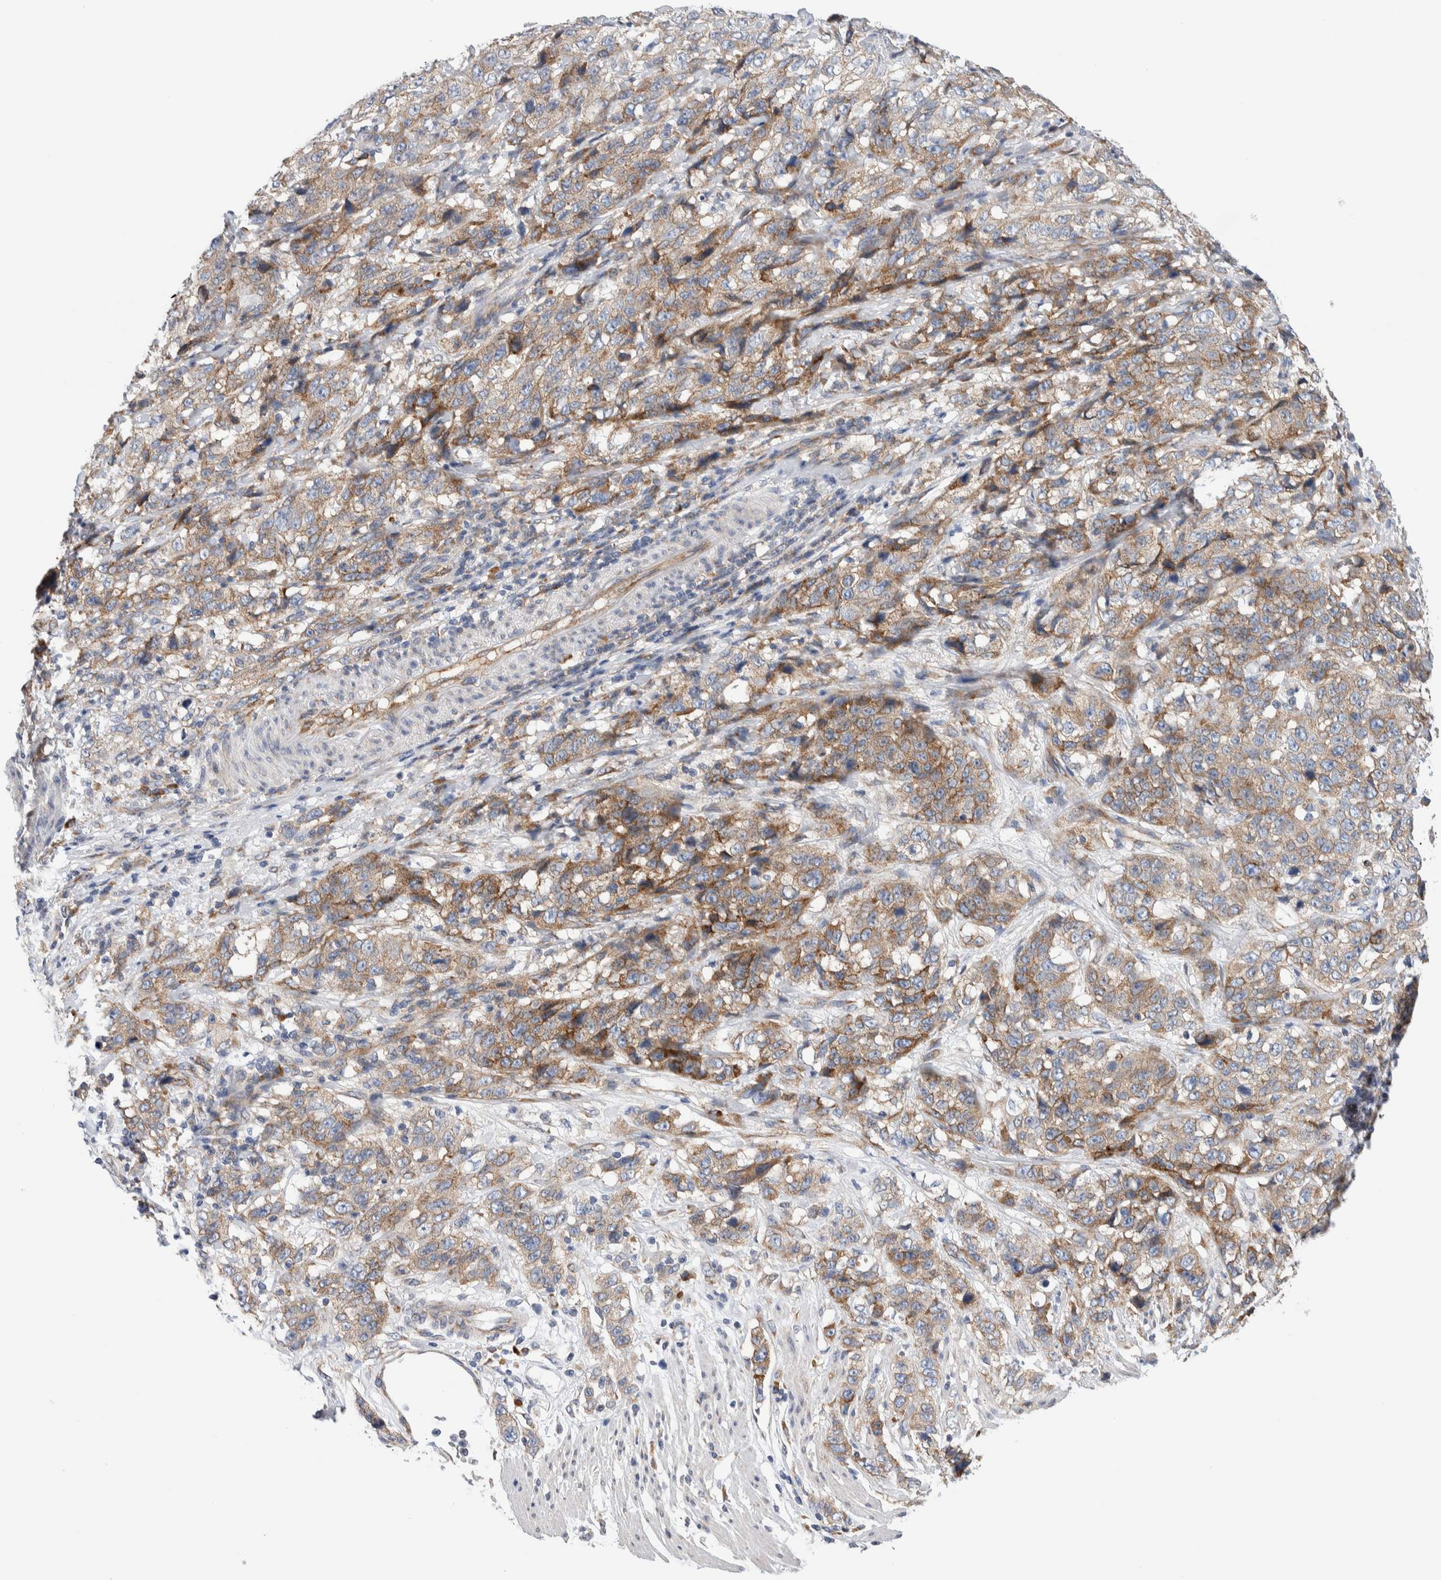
{"staining": {"intensity": "moderate", "quantity": ">75%", "location": "cytoplasmic/membranous"}, "tissue": "stomach cancer", "cell_type": "Tumor cells", "image_type": "cancer", "snomed": [{"axis": "morphology", "description": "Adenocarcinoma, NOS"}, {"axis": "topography", "description": "Stomach"}], "caption": "Immunohistochemical staining of adenocarcinoma (stomach) demonstrates medium levels of moderate cytoplasmic/membranous protein positivity in about >75% of tumor cells. Using DAB (brown) and hematoxylin (blue) stains, captured at high magnification using brightfield microscopy.", "gene": "RACK1", "patient": {"sex": "male", "age": 48}}